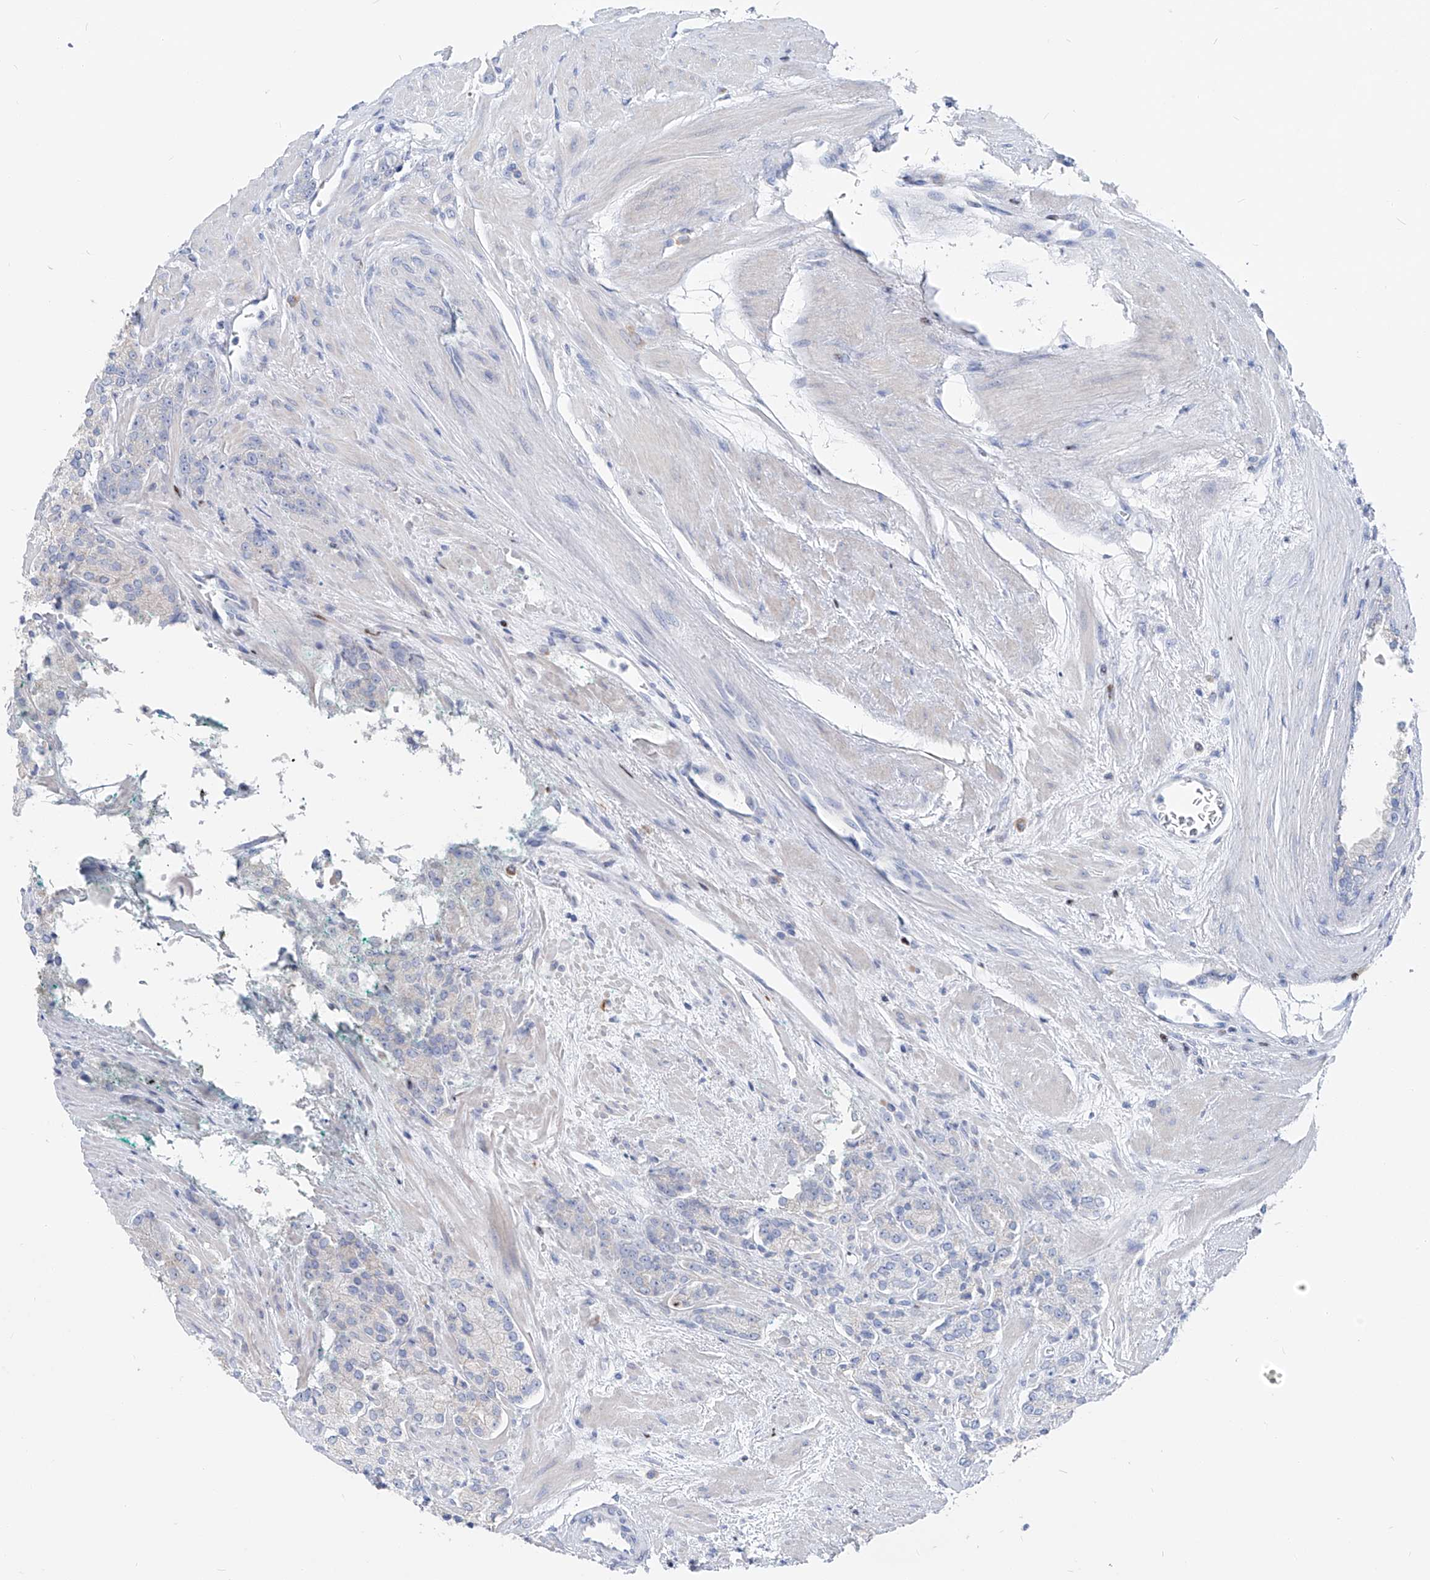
{"staining": {"intensity": "negative", "quantity": "none", "location": "none"}, "tissue": "prostate cancer", "cell_type": "Tumor cells", "image_type": "cancer", "snomed": [{"axis": "morphology", "description": "Adenocarcinoma, High grade"}, {"axis": "topography", "description": "Prostate"}], "caption": "Immunohistochemical staining of human prostate cancer shows no significant positivity in tumor cells.", "gene": "FRS3", "patient": {"sex": "male", "age": 71}}